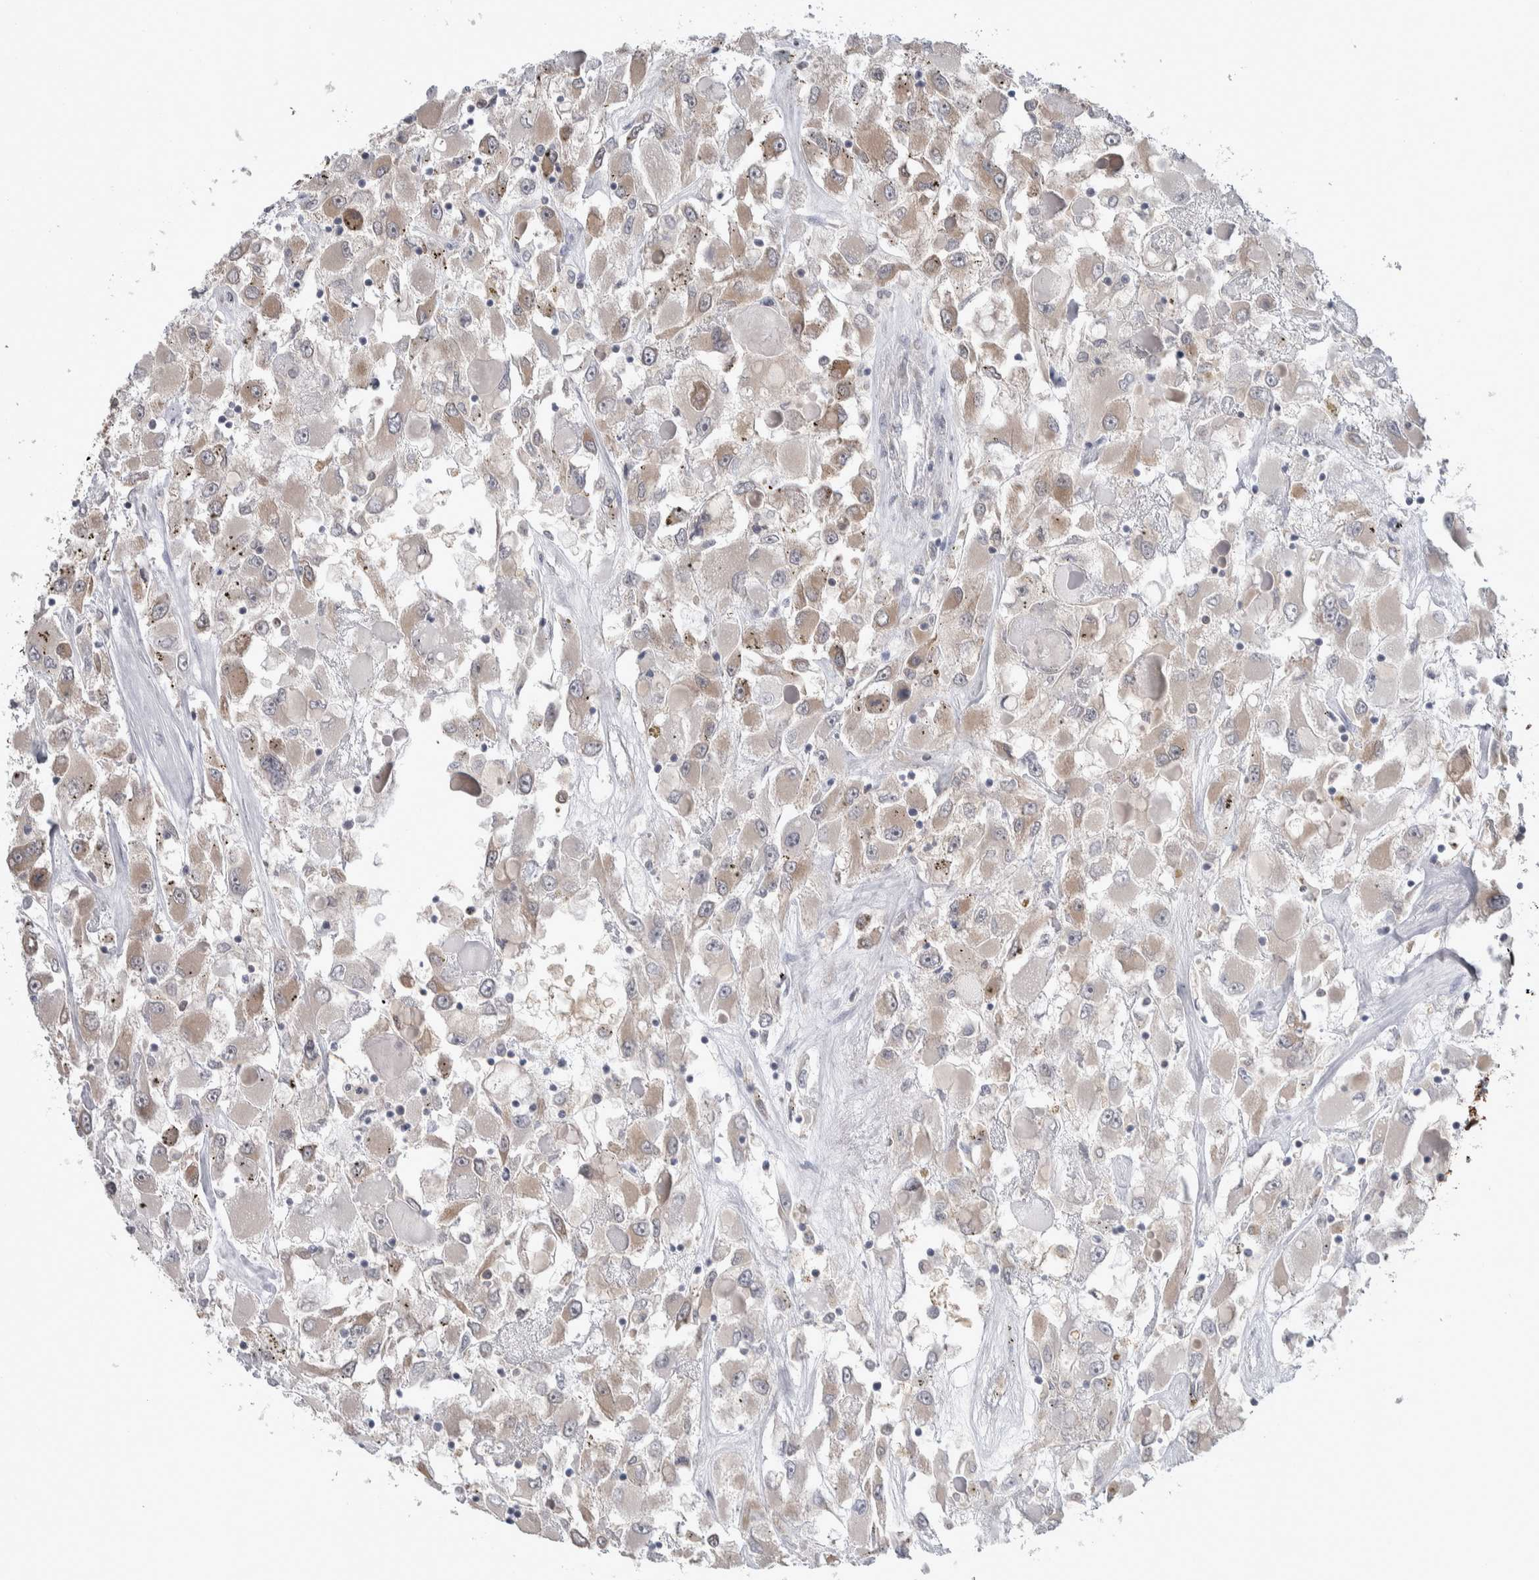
{"staining": {"intensity": "weak", "quantity": ">75%", "location": "cytoplasmic/membranous"}, "tissue": "renal cancer", "cell_type": "Tumor cells", "image_type": "cancer", "snomed": [{"axis": "morphology", "description": "Adenocarcinoma, NOS"}, {"axis": "topography", "description": "Kidney"}], "caption": "An IHC image of neoplastic tissue is shown. Protein staining in brown highlights weak cytoplasmic/membranous positivity in renal cancer (adenocarcinoma) within tumor cells.", "gene": "HTATIP2", "patient": {"sex": "female", "age": 52}}